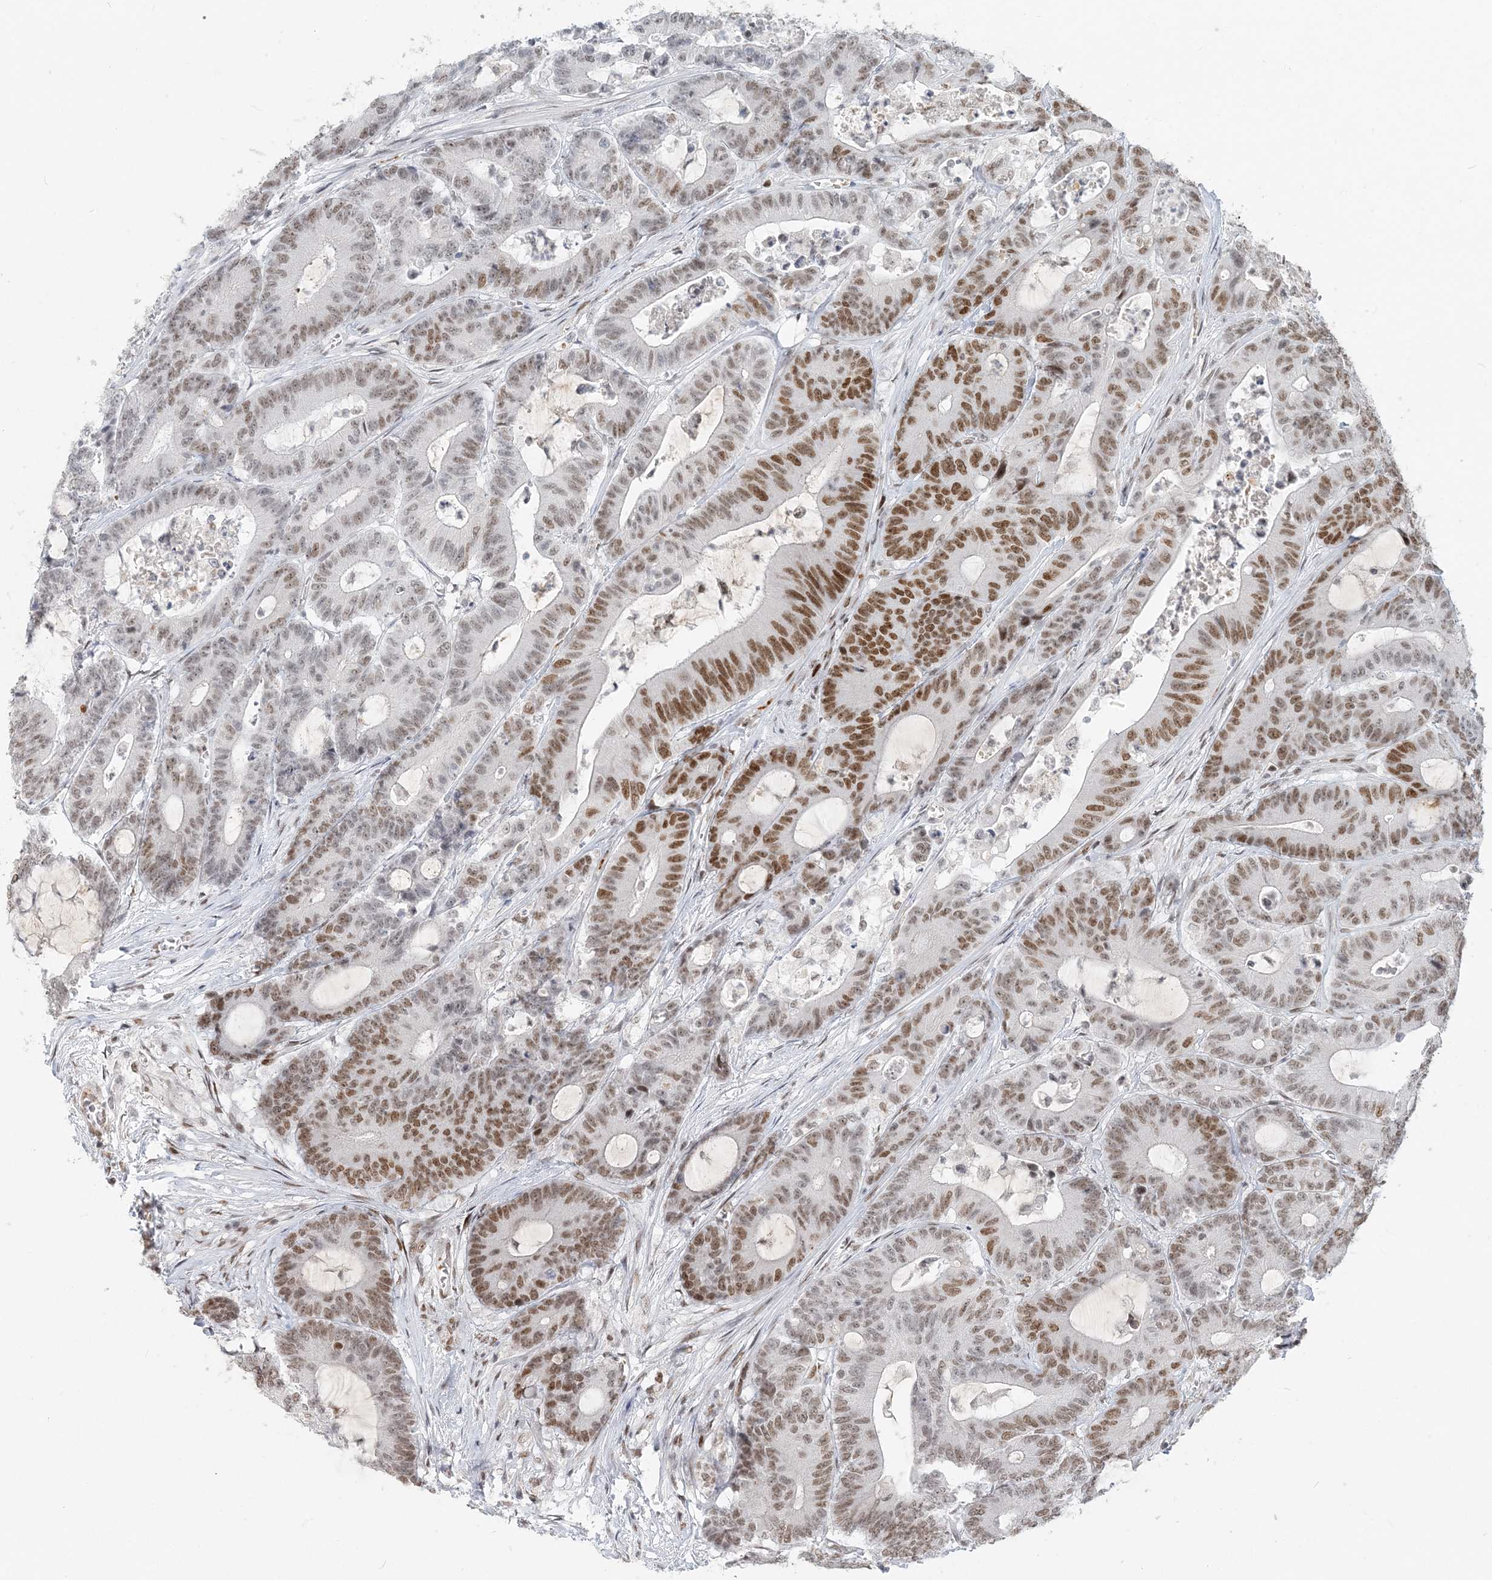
{"staining": {"intensity": "strong", "quantity": "<25%", "location": "nuclear"}, "tissue": "colorectal cancer", "cell_type": "Tumor cells", "image_type": "cancer", "snomed": [{"axis": "morphology", "description": "Adenocarcinoma, NOS"}, {"axis": "topography", "description": "Colon"}], "caption": "Strong nuclear expression for a protein is present in about <25% of tumor cells of colorectal cancer using immunohistochemistry.", "gene": "BAZ1B", "patient": {"sex": "female", "age": 84}}